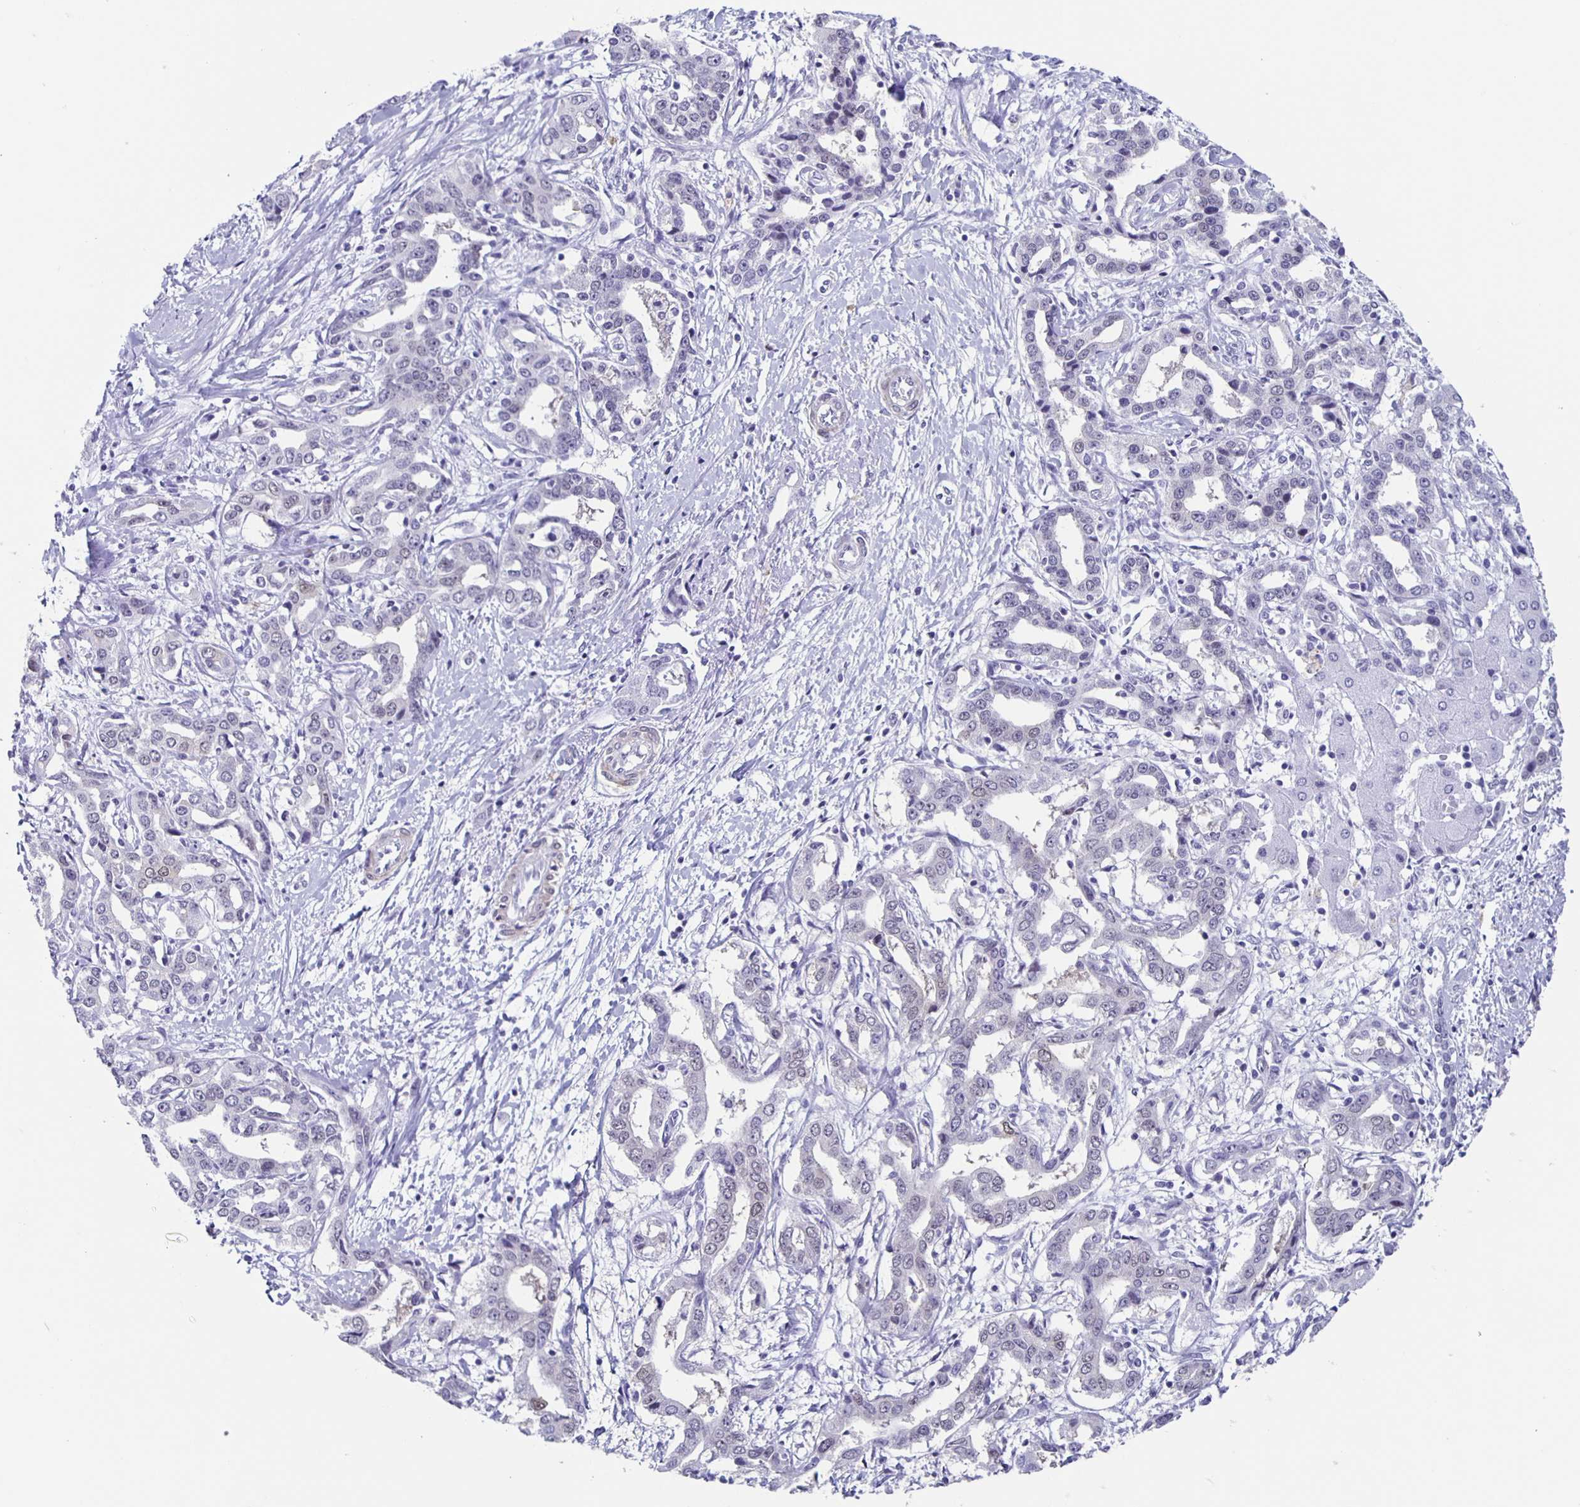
{"staining": {"intensity": "negative", "quantity": "none", "location": "none"}, "tissue": "liver cancer", "cell_type": "Tumor cells", "image_type": "cancer", "snomed": [{"axis": "morphology", "description": "Cholangiocarcinoma"}, {"axis": "topography", "description": "Liver"}], "caption": "Cholangiocarcinoma (liver) was stained to show a protein in brown. There is no significant positivity in tumor cells.", "gene": "TPPP", "patient": {"sex": "male", "age": 59}}